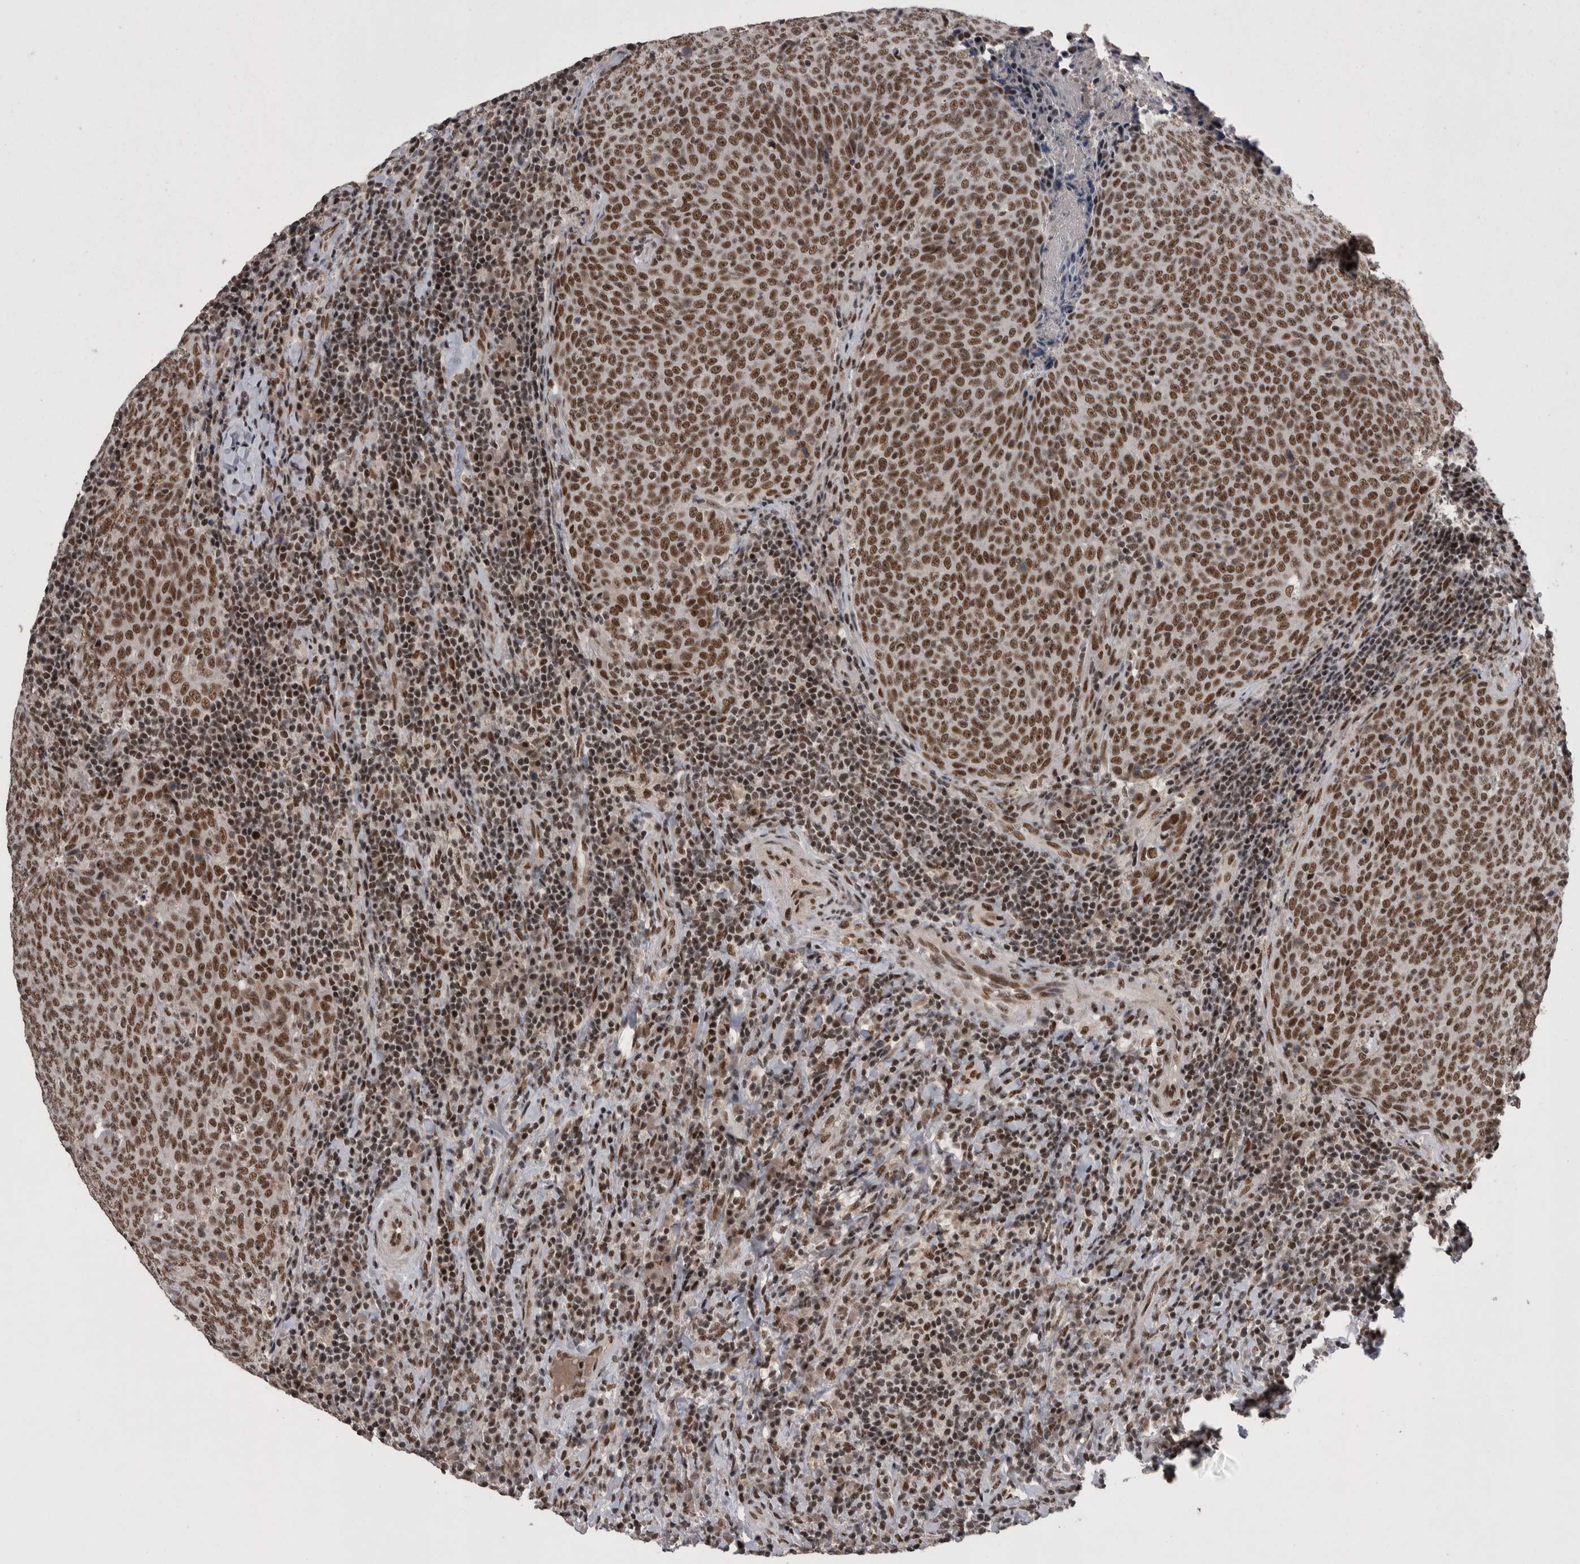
{"staining": {"intensity": "moderate", "quantity": ">75%", "location": "nuclear"}, "tissue": "head and neck cancer", "cell_type": "Tumor cells", "image_type": "cancer", "snomed": [{"axis": "morphology", "description": "Squamous cell carcinoma, NOS"}, {"axis": "morphology", "description": "Squamous cell carcinoma, metastatic, NOS"}, {"axis": "topography", "description": "Lymph node"}, {"axis": "topography", "description": "Head-Neck"}], "caption": "Immunohistochemistry (IHC) of human head and neck cancer (metastatic squamous cell carcinoma) displays medium levels of moderate nuclear positivity in approximately >75% of tumor cells.", "gene": "DMTF1", "patient": {"sex": "male", "age": 62}}